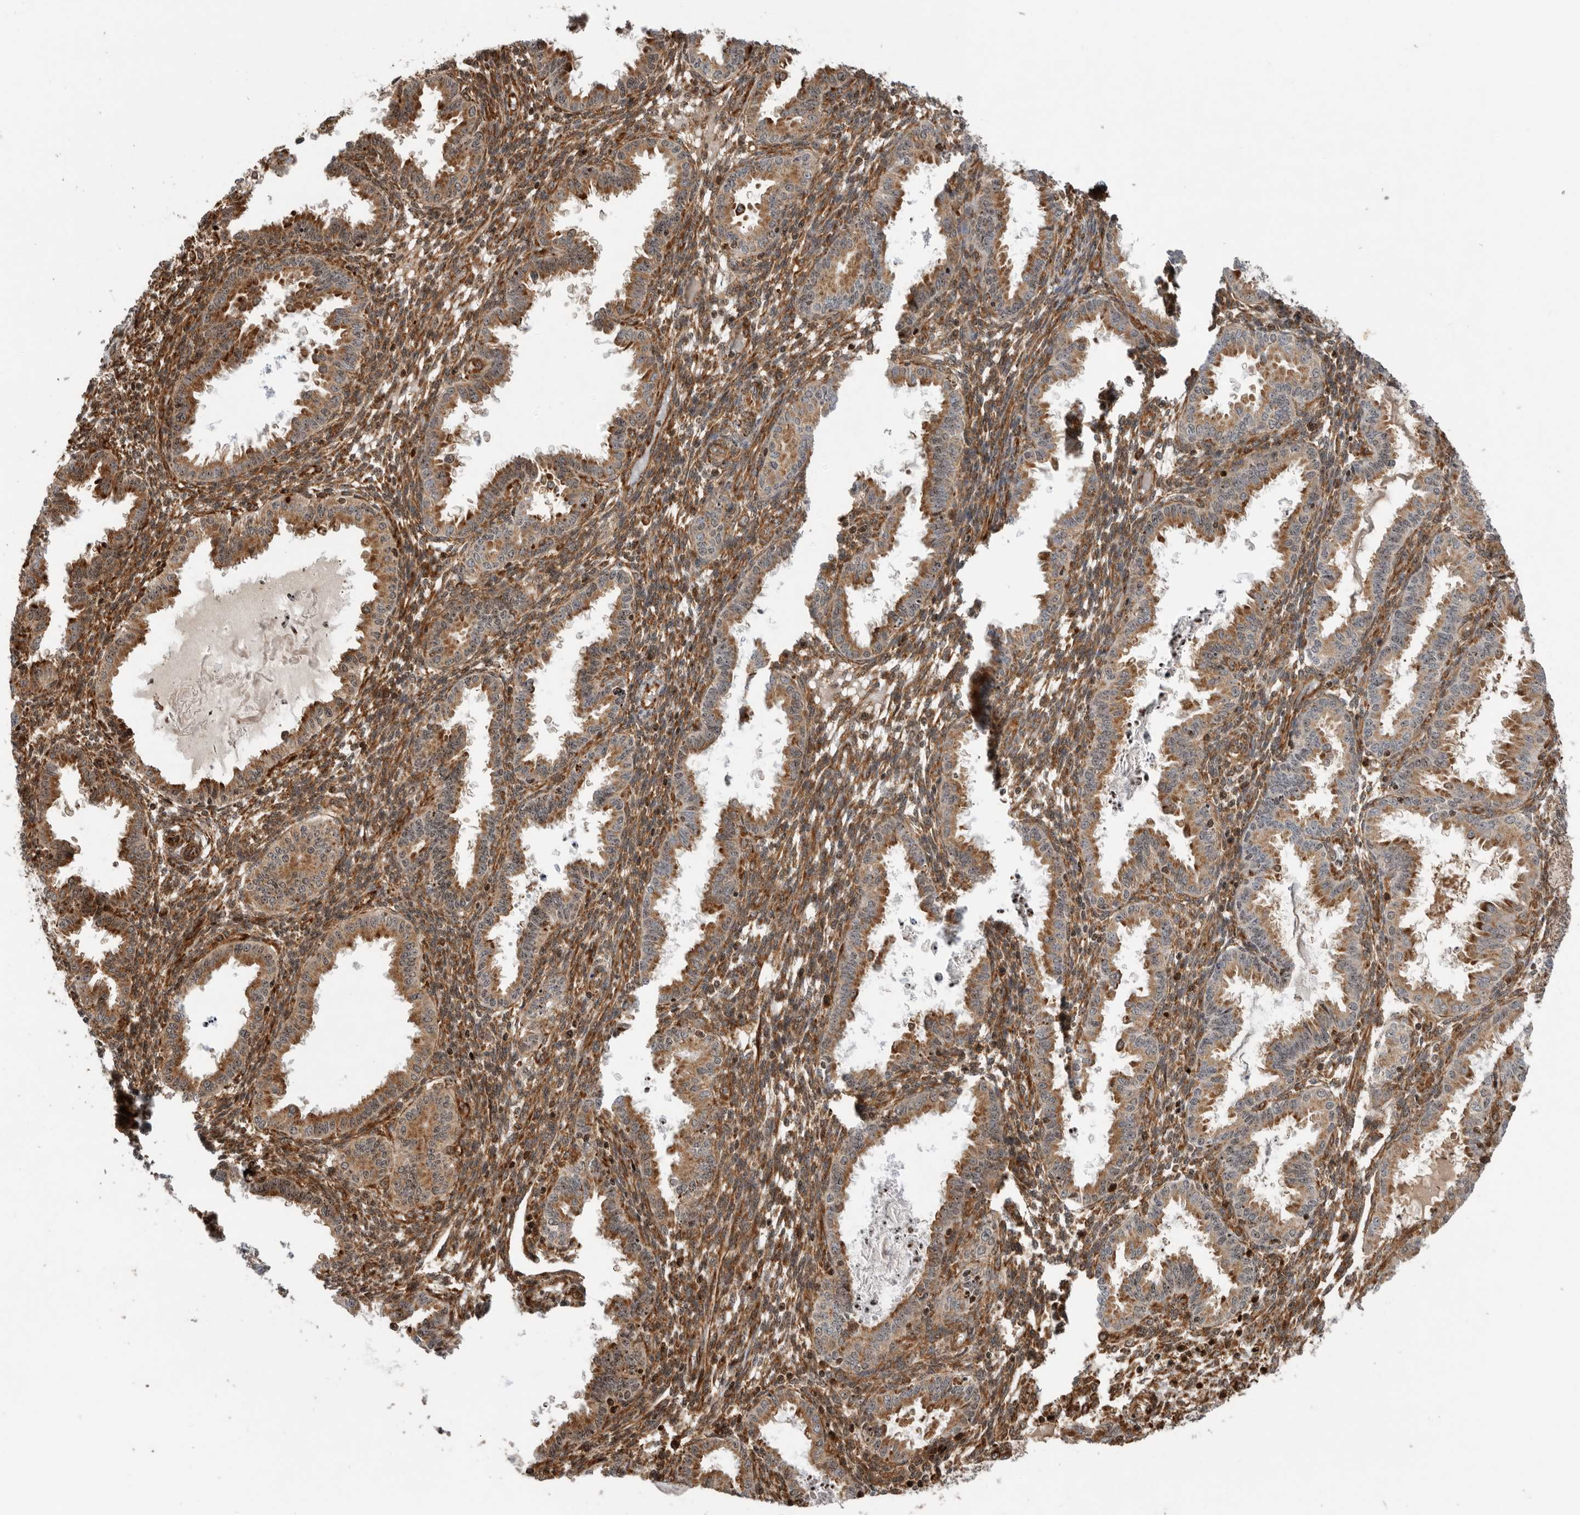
{"staining": {"intensity": "moderate", "quantity": ">75%", "location": "cytoplasmic/membranous"}, "tissue": "endometrium", "cell_type": "Cells in endometrial stroma", "image_type": "normal", "snomed": [{"axis": "morphology", "description": "Normal tissue, NOS"}, {"axis": "topography", "description": "Endometrium"}], "caption": "A medium amount of moderate cytoplasmic/membranous expression is appreciated in approximately >75% of cells in endometrial stroma in unremarkable endometrium.", "gene": "FZD3", "patient": {"sex": "female", "age": 33}}